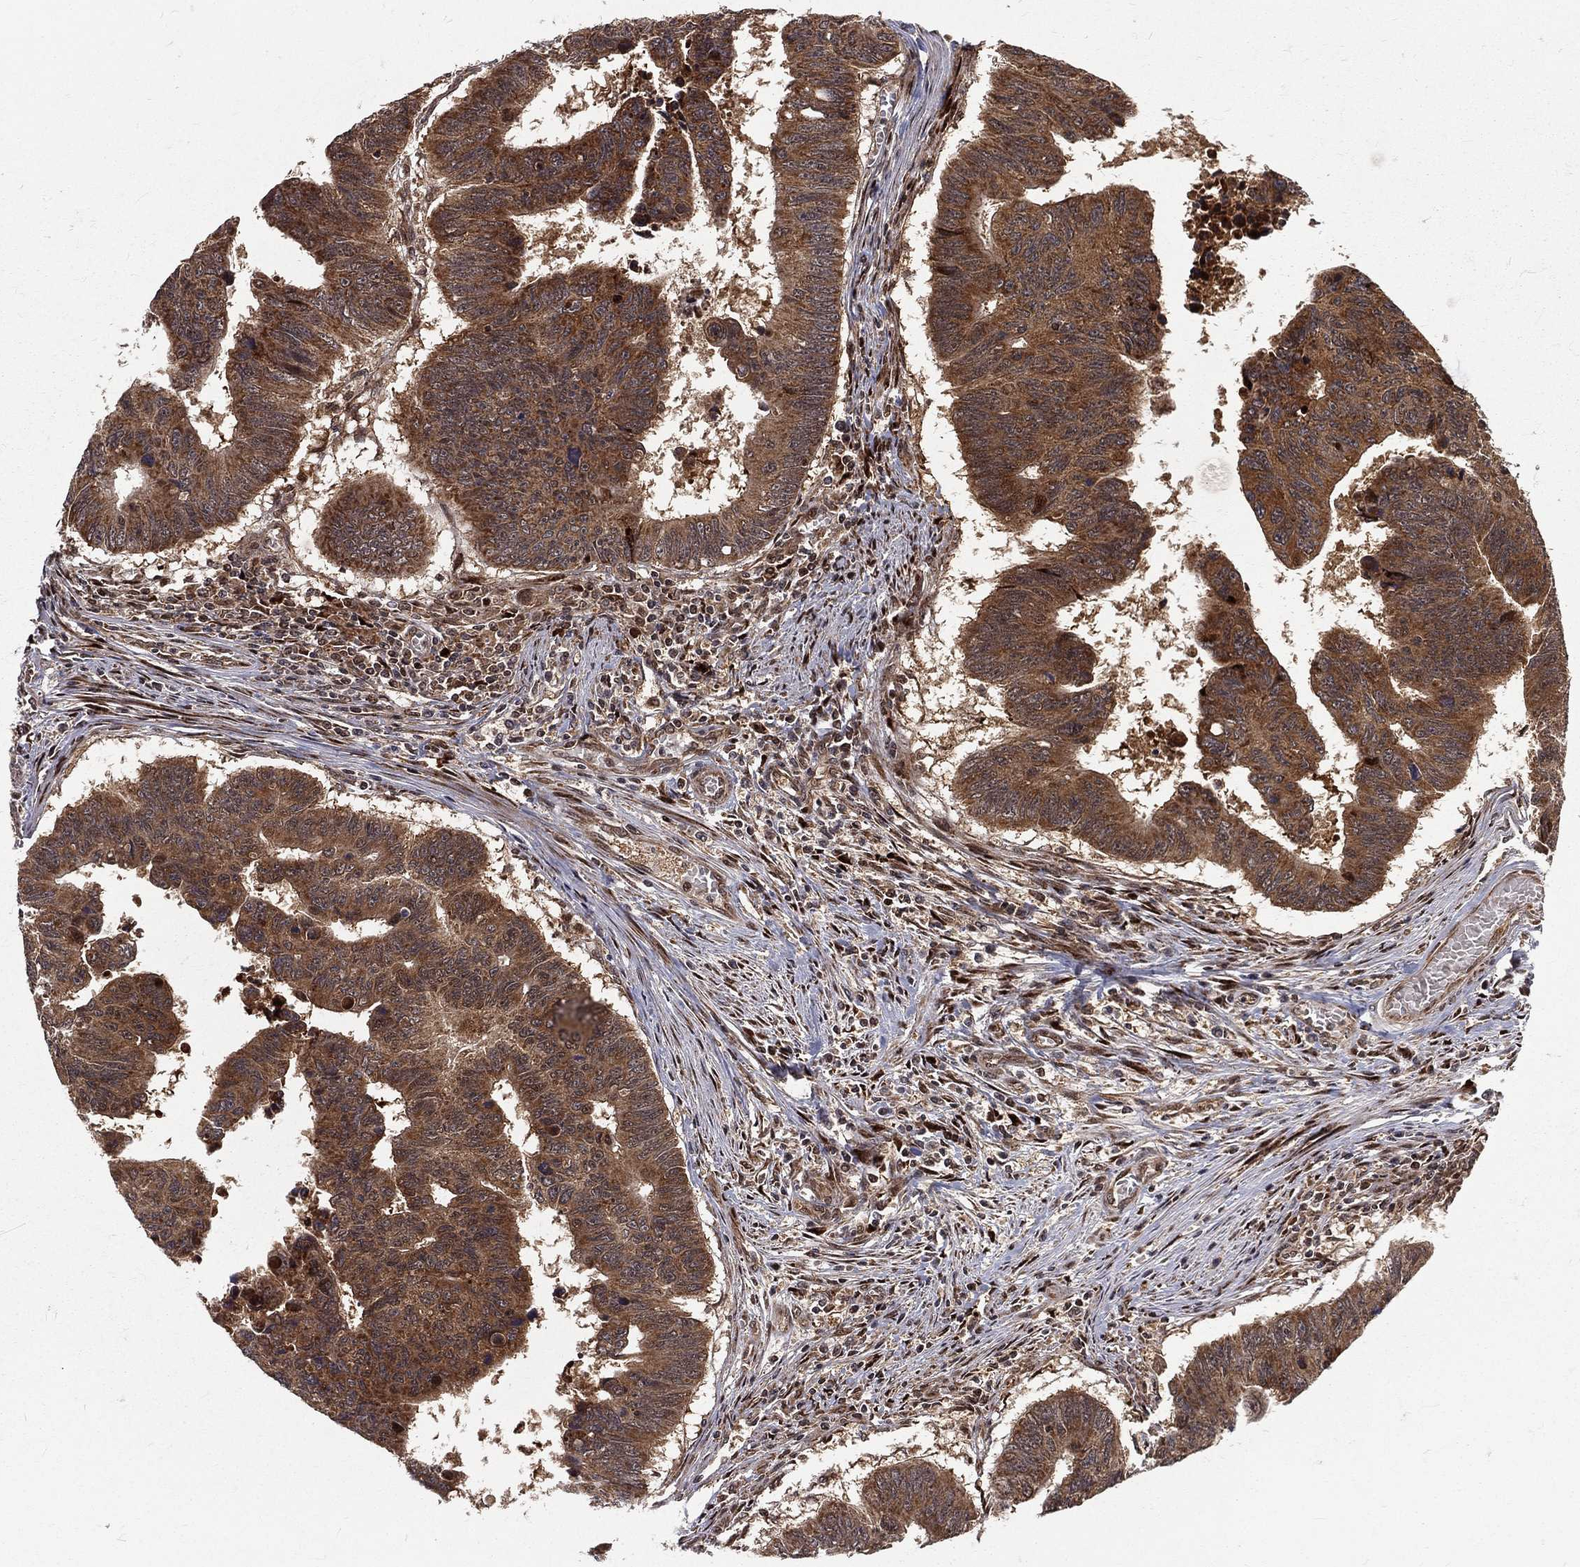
{"staining": {"intensity": "moderate", "quantity": ">75%", "location": "cytoplasmic/membranous"}, "tissue": "colorectal cancer", "cell_type": "Tumor cells", "image_type": "cancer", "snomed": [{"axis": "morphology", "description": "Adenocarcinoma, NOS"}, {"axis": "topography", "description": "Rectum"}], "caption": "Moderate cytoplasmic/membranous protein expression is appreciated in about >75% of tumor cells in colorectal cancer. The staining is performed using DAB brown chromogen to label protein expression. The nuclei are counter-stained blue using hematoxylin.", "gene": "MDM2", "patient": {"sex": "female", "age": 85}}